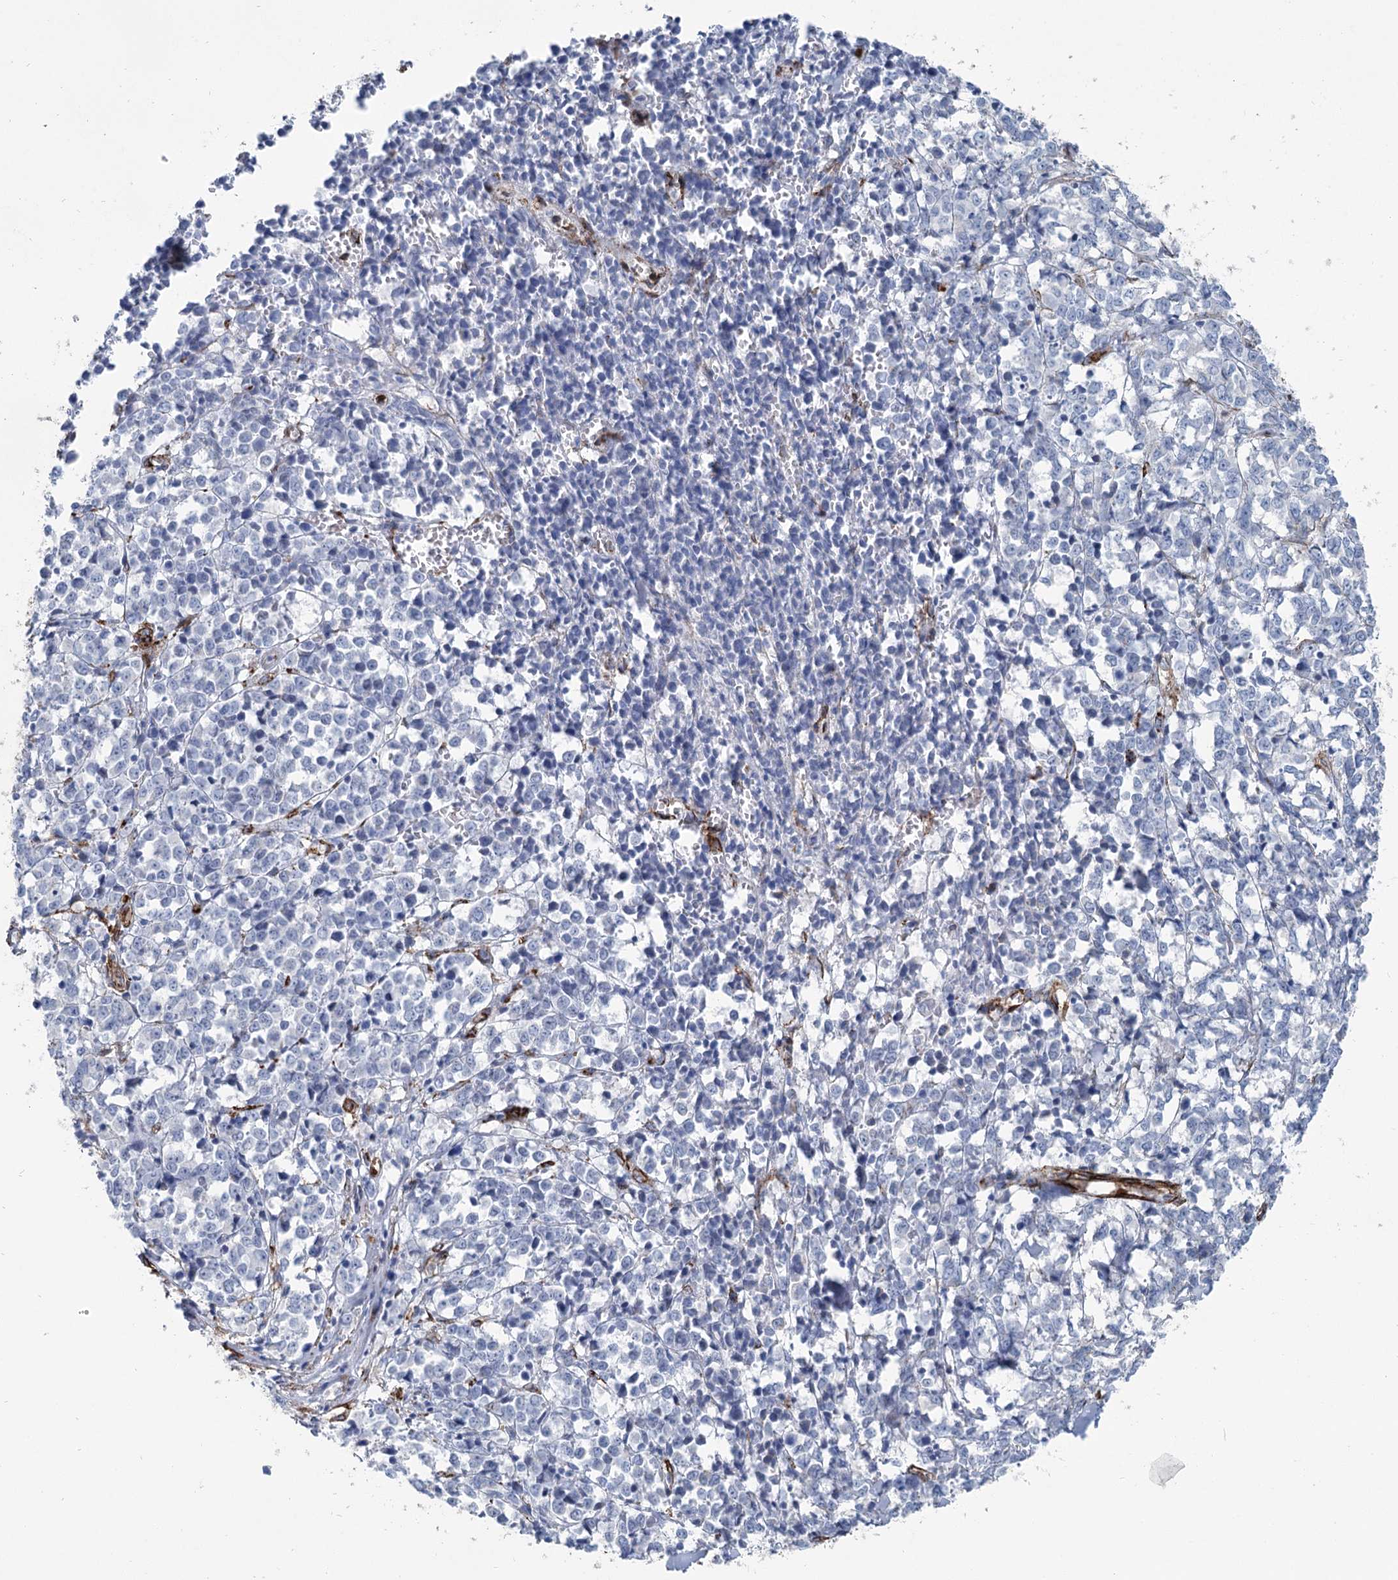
{"staining": {"intensity": "negative", "quantity": "none", "location": "none"}, "tissue": "melanoma", "cell_type": "Tumor cells", "image_type": "cancer", "snomed": [{"axis": "morphology", "description": "Malignant melanoma, NOS"}, {"axis": "topography", "description": "Skin"}], "caption": "This is an immunohistochemistry histopathology image of human melanoma. There is no staining in tumor cells.", "gene": "IQSEC1", "patient": {"sex": "female", "age": 72}}